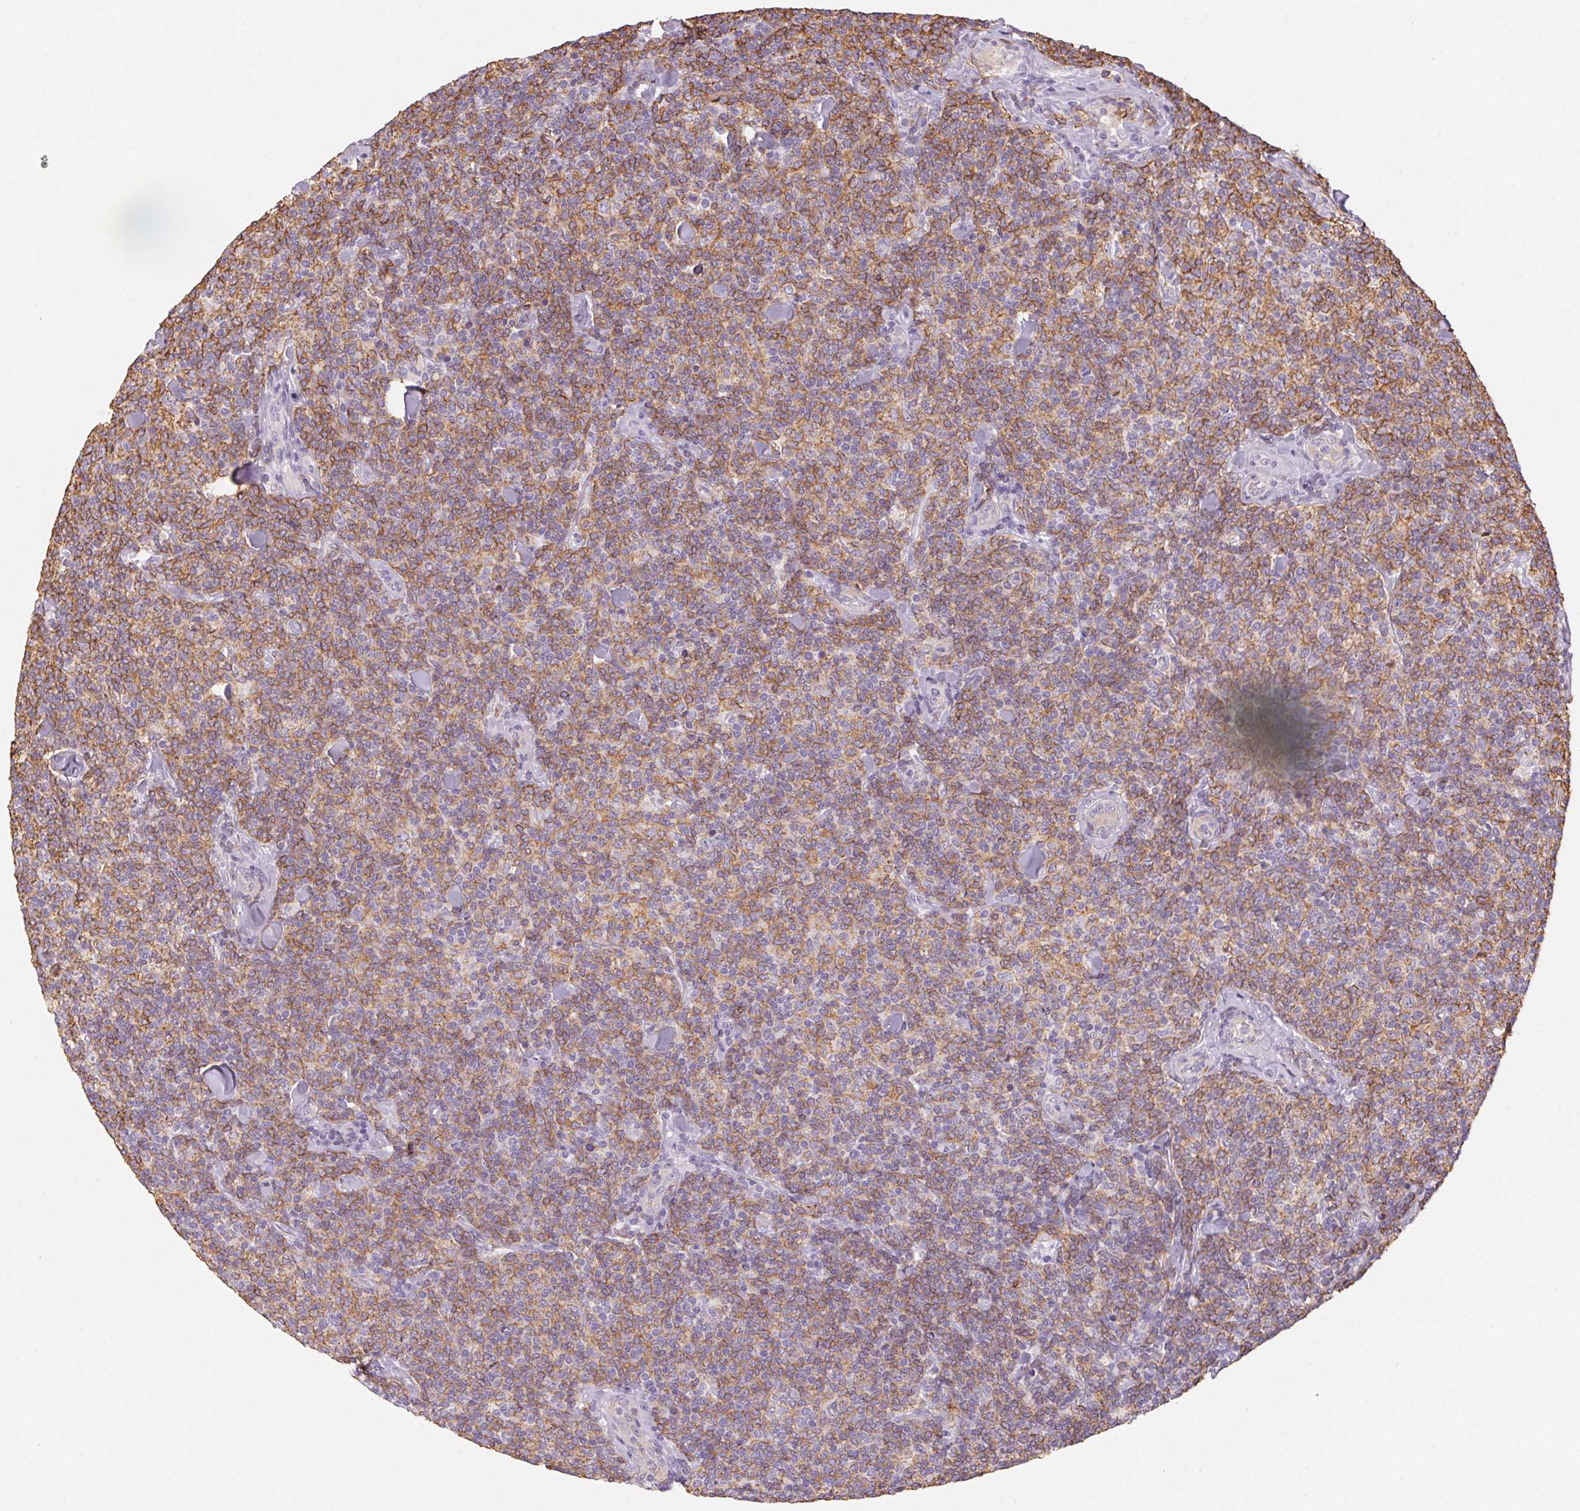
{"staining": {"intensity": "moderate", "quantity": "25%-75%", "location": "cytoplasmic/membranous"}, "tissue": "lymphoma", "cell_type": "Tumor cells", "image_type": "cancer", "snomed": [{"axis": "morphology", "description": "Malignant lymphoma, non-Hodgkin's type, Low grade"}, {"axis": "topography", "description": "Lymph node"}], "caption": "Protein staining of lymphoma tissue shows moderate cytoplasmic/membranous expression in about 25%-75% of tumor cells. (DAB (3,3'-diaminobenzidine) = brown stain, brightfield microscopy at high magnification).", "gene": "PRPH", "patient": {"sex": "female", "age": 56}}